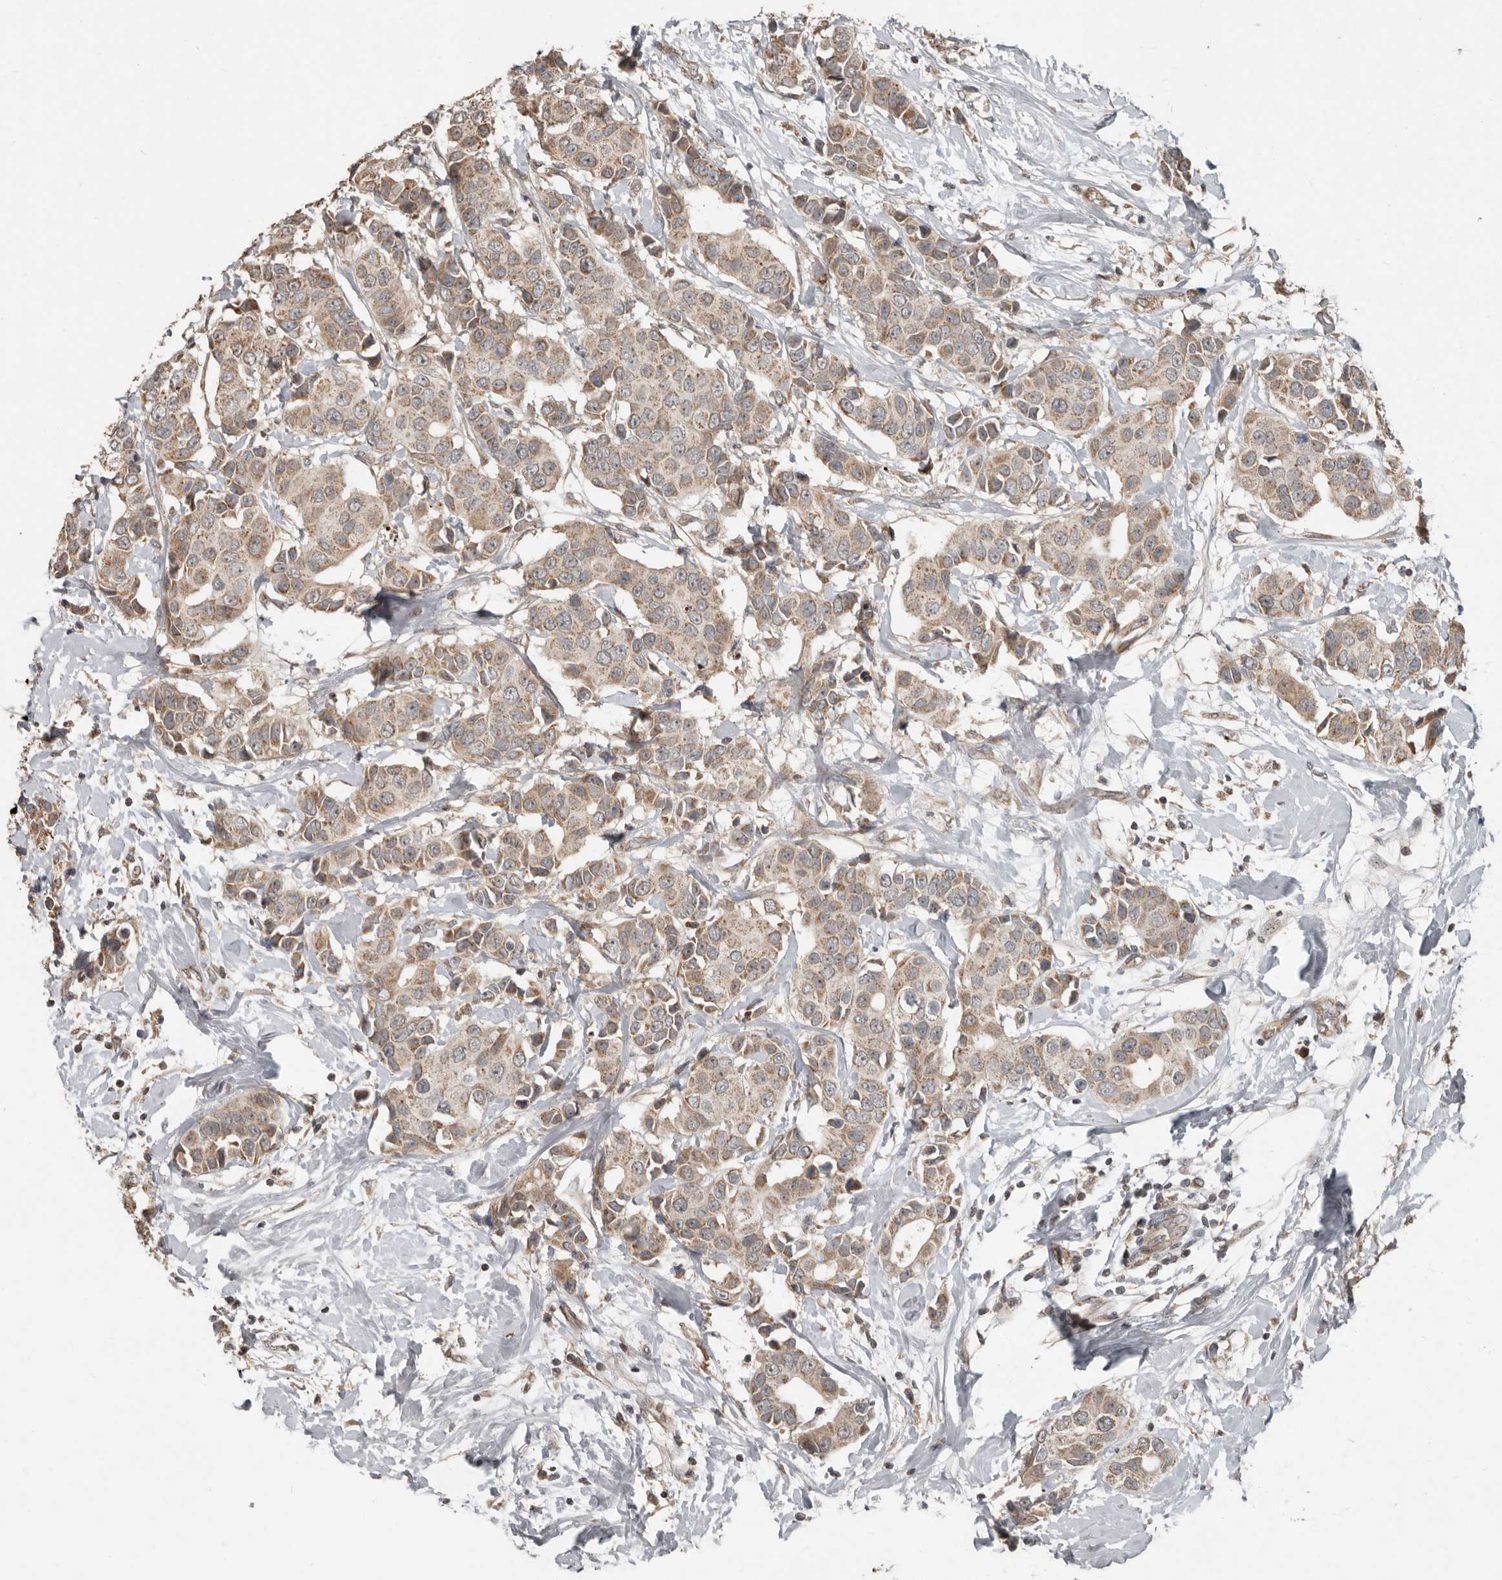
{"staining": {"intensity": "moderate", "quantity": ">75%", "location": "cytoplasmic/membranous"}, "tissue": "breast cancer", "cell_type": "Tumor cells", "image_type": "cancer", "snomed": [{"axis": "morphology", "description": "Normal tissue, NOS"}, {"axis": "morphology", "description": "Duct carcinoma"}, {"axis": "topography", "description": "Breast"}], "caption": "DAB (3,3'-diaminobenzidine) immunohistochemical staining of human breast cancer (infiltrating ductal carcinoma) shows moderate cytoplasmic/membranous protein expression in approximately >75% of tumor cells.", "gene": "SLC6A7", "patient": {"sex": "female", "age": 39}}